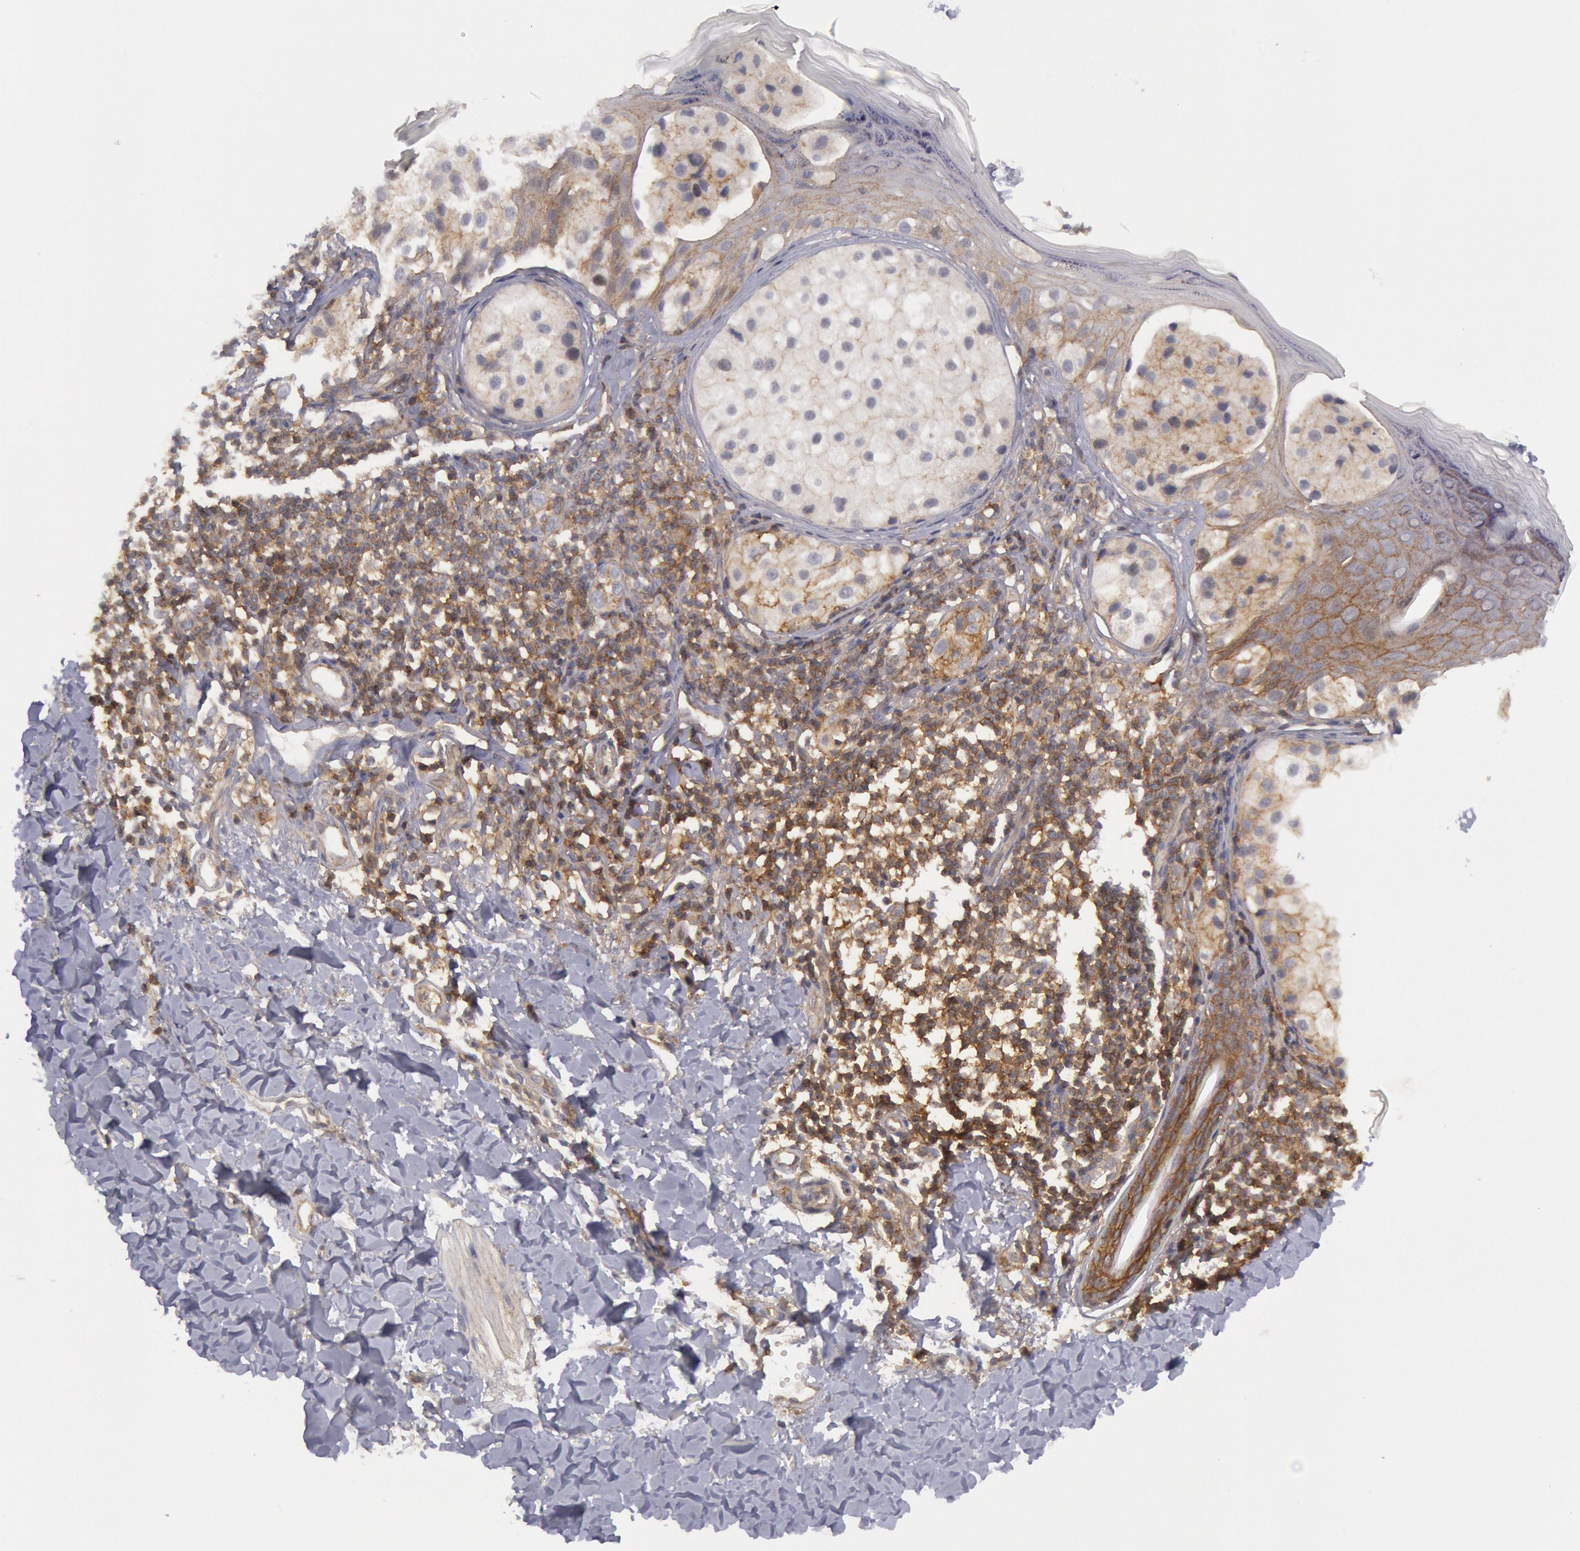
{"staining": {"intensity": "negative", "quantity": "none", "location": "none"}, "tissue": "melanoma", "cell_type": "Tumor cells", "image_type": "cancer", "snomed": [{"axis": "morphology", "description": "Malignant melanoma, NOS"}, {"axis": "topography", "description": "Skin"}], "caption": "Human melanoma stained for a protein using immunohistochemistry (IHC) displays no positivity in tumor cells.", "gene": "STX4", "patient": {"sex": "male", "age": 23}}